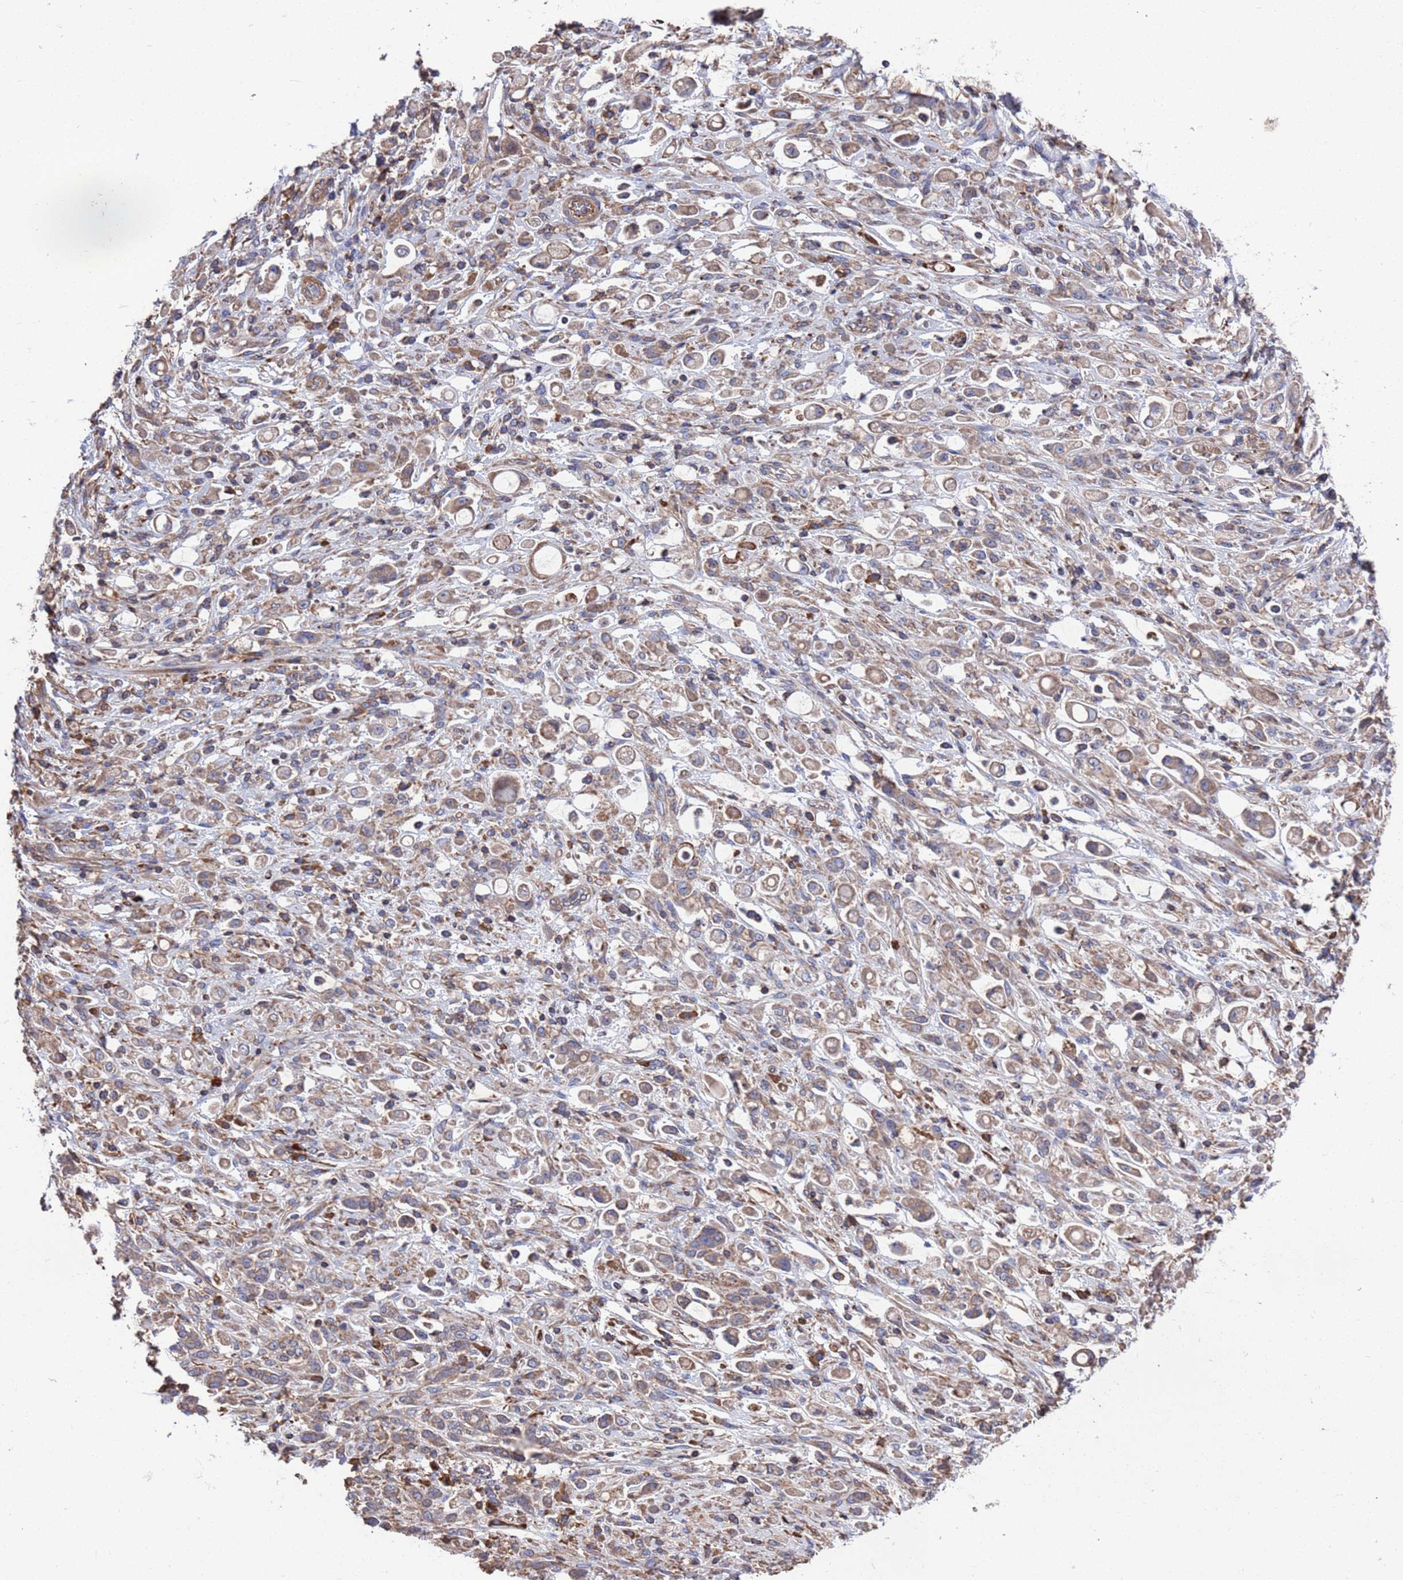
{"staining": {"intensity": "weak", "quantity": "25%-75%", "location": "cytoplasmic/membranous"}, "tissue": "stomach cancer", "cell_type": "Tumor cells", "image_type": "cancer", "snomed": [{"axis": "morphology", "description": "Adenocarcinoma, NOS"}, {"axis": "topography", "description": "Stomach"}], "caption": "This micrograph shows stomach adenocarcinoma stained with immunohistochemistry (IHC) to label a protein in brown. The cytoplasmic/membranous of tumor cells show weak positivity for the protein. Nuclei are counter-stained blue.", "gene": "PYCR1", "patient": {"sex": "female", "age": 60}}